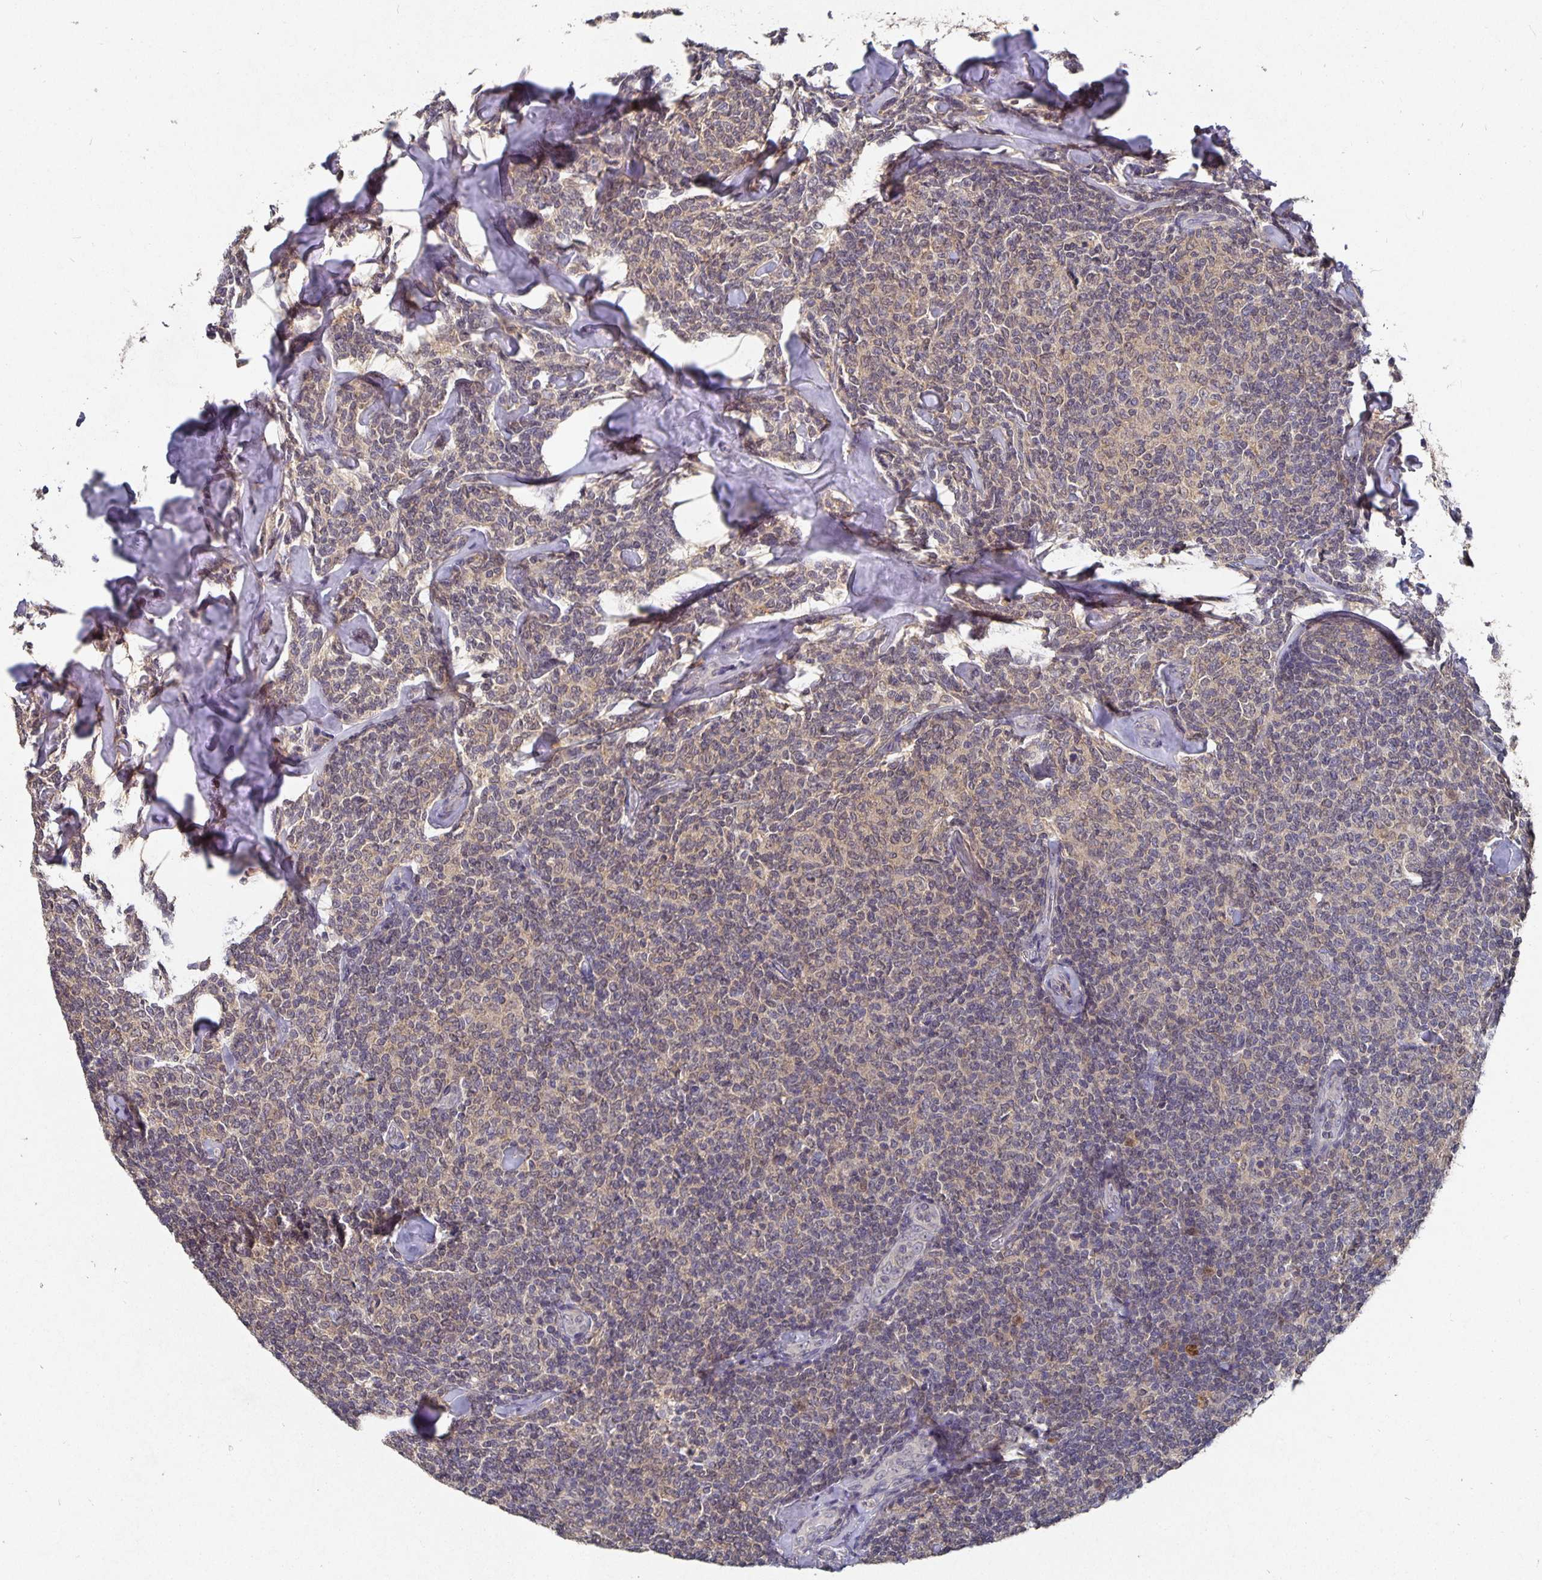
{"staining": {"intensity": "weak", "quantity": "25%-75%", "location": "cytoplasmic/membranous"}, "tissue": "lymphoma", "cell_type": "Tumor cells", "image_type": "cancer", "snomed": [{"axis": "morphology", "description": "Malignant lymphoma, non-Hodgkin's type, Low grade"}, {"axis": "topography", "description": "Lymph node"}], "caption": "This is an image of immunohistochemistry (IHC) staining of low-grade malignant lymphoma, non-Hodgkin's type, which shows weak expression in the cytoplasmic/membranous of tumor cells.", "gene": "HEPN1", "patient": {"sex": "female", "age": 56}}